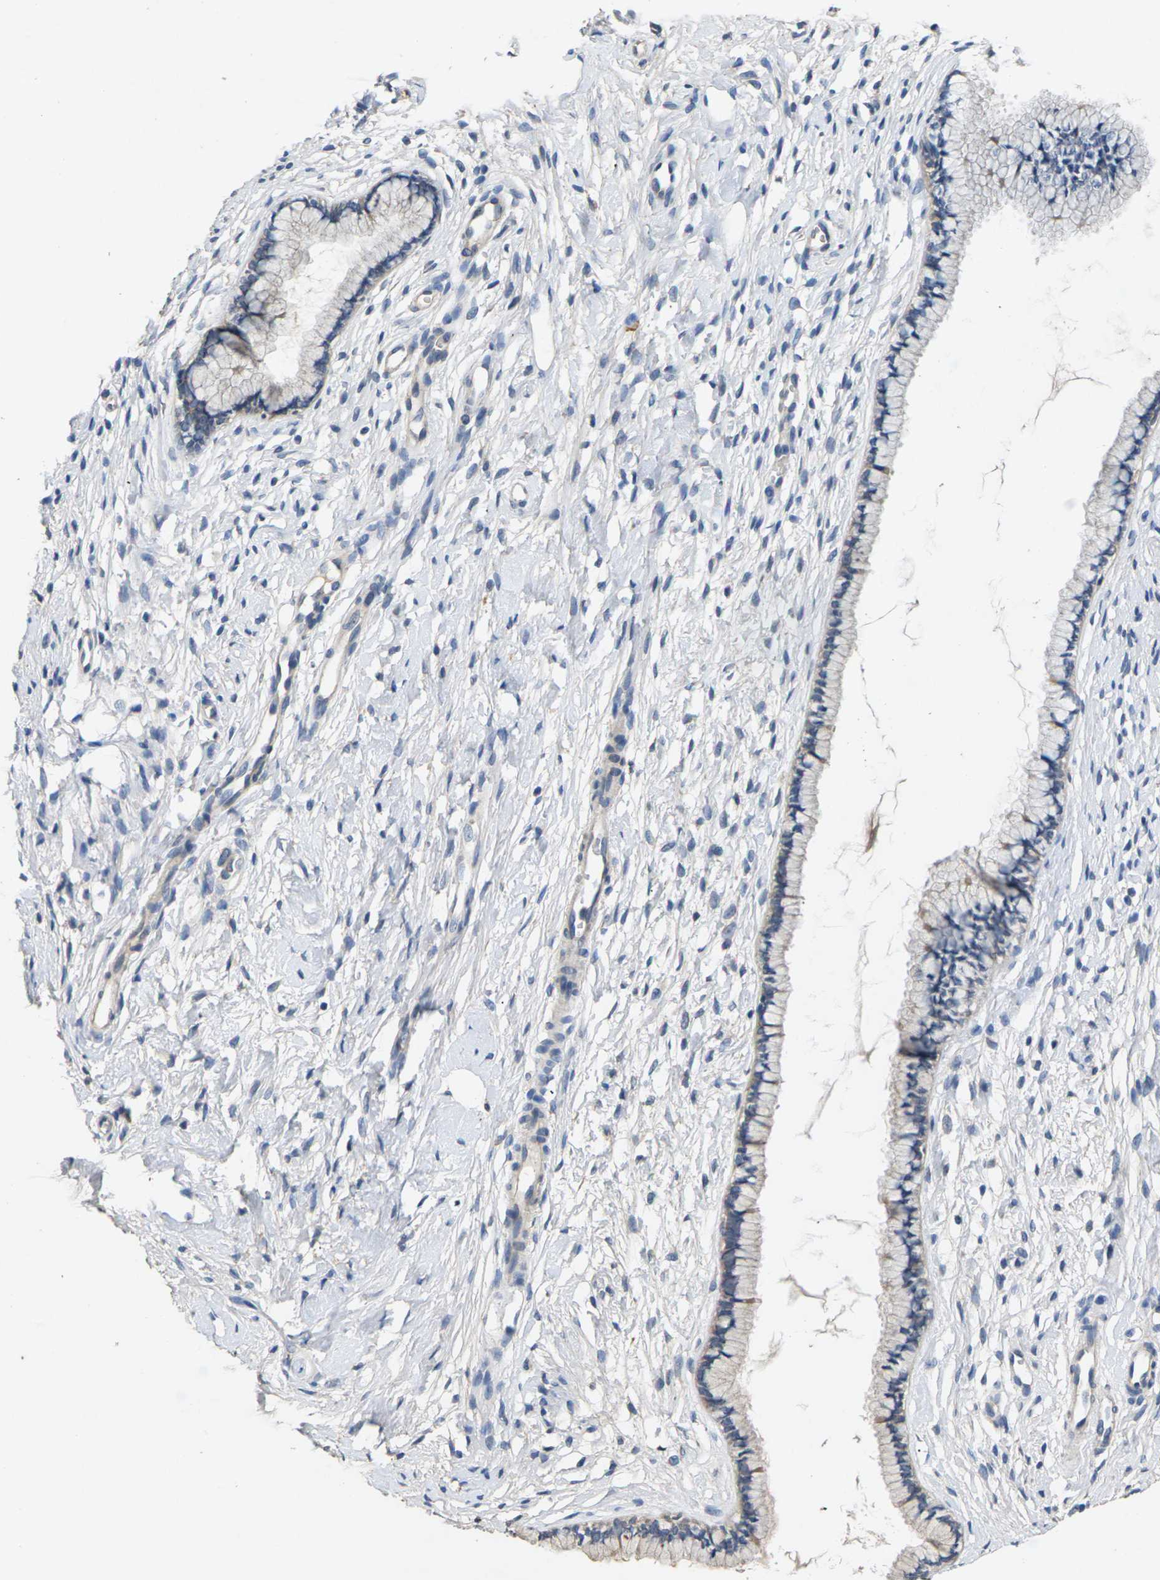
{"staining": {"intensity": "negative", "quantity": "none", "location": "none"}, "tissue": "cervix", "cell_type": "Glandular cells", "image_type": "normal", "snomed": [{"axis": "morphology", "description": "Normal tissue, NOS"}, {"axis": "topography", "description": "Cervix"}], "caption": "A high-resolution histopathology image shows immunohistochemistry (IHC) staining of benign cervix, which displays no significant staining in glandular cells.", "gene": "SLC2A2", "patient": {"sex": "female", "age": 65}}